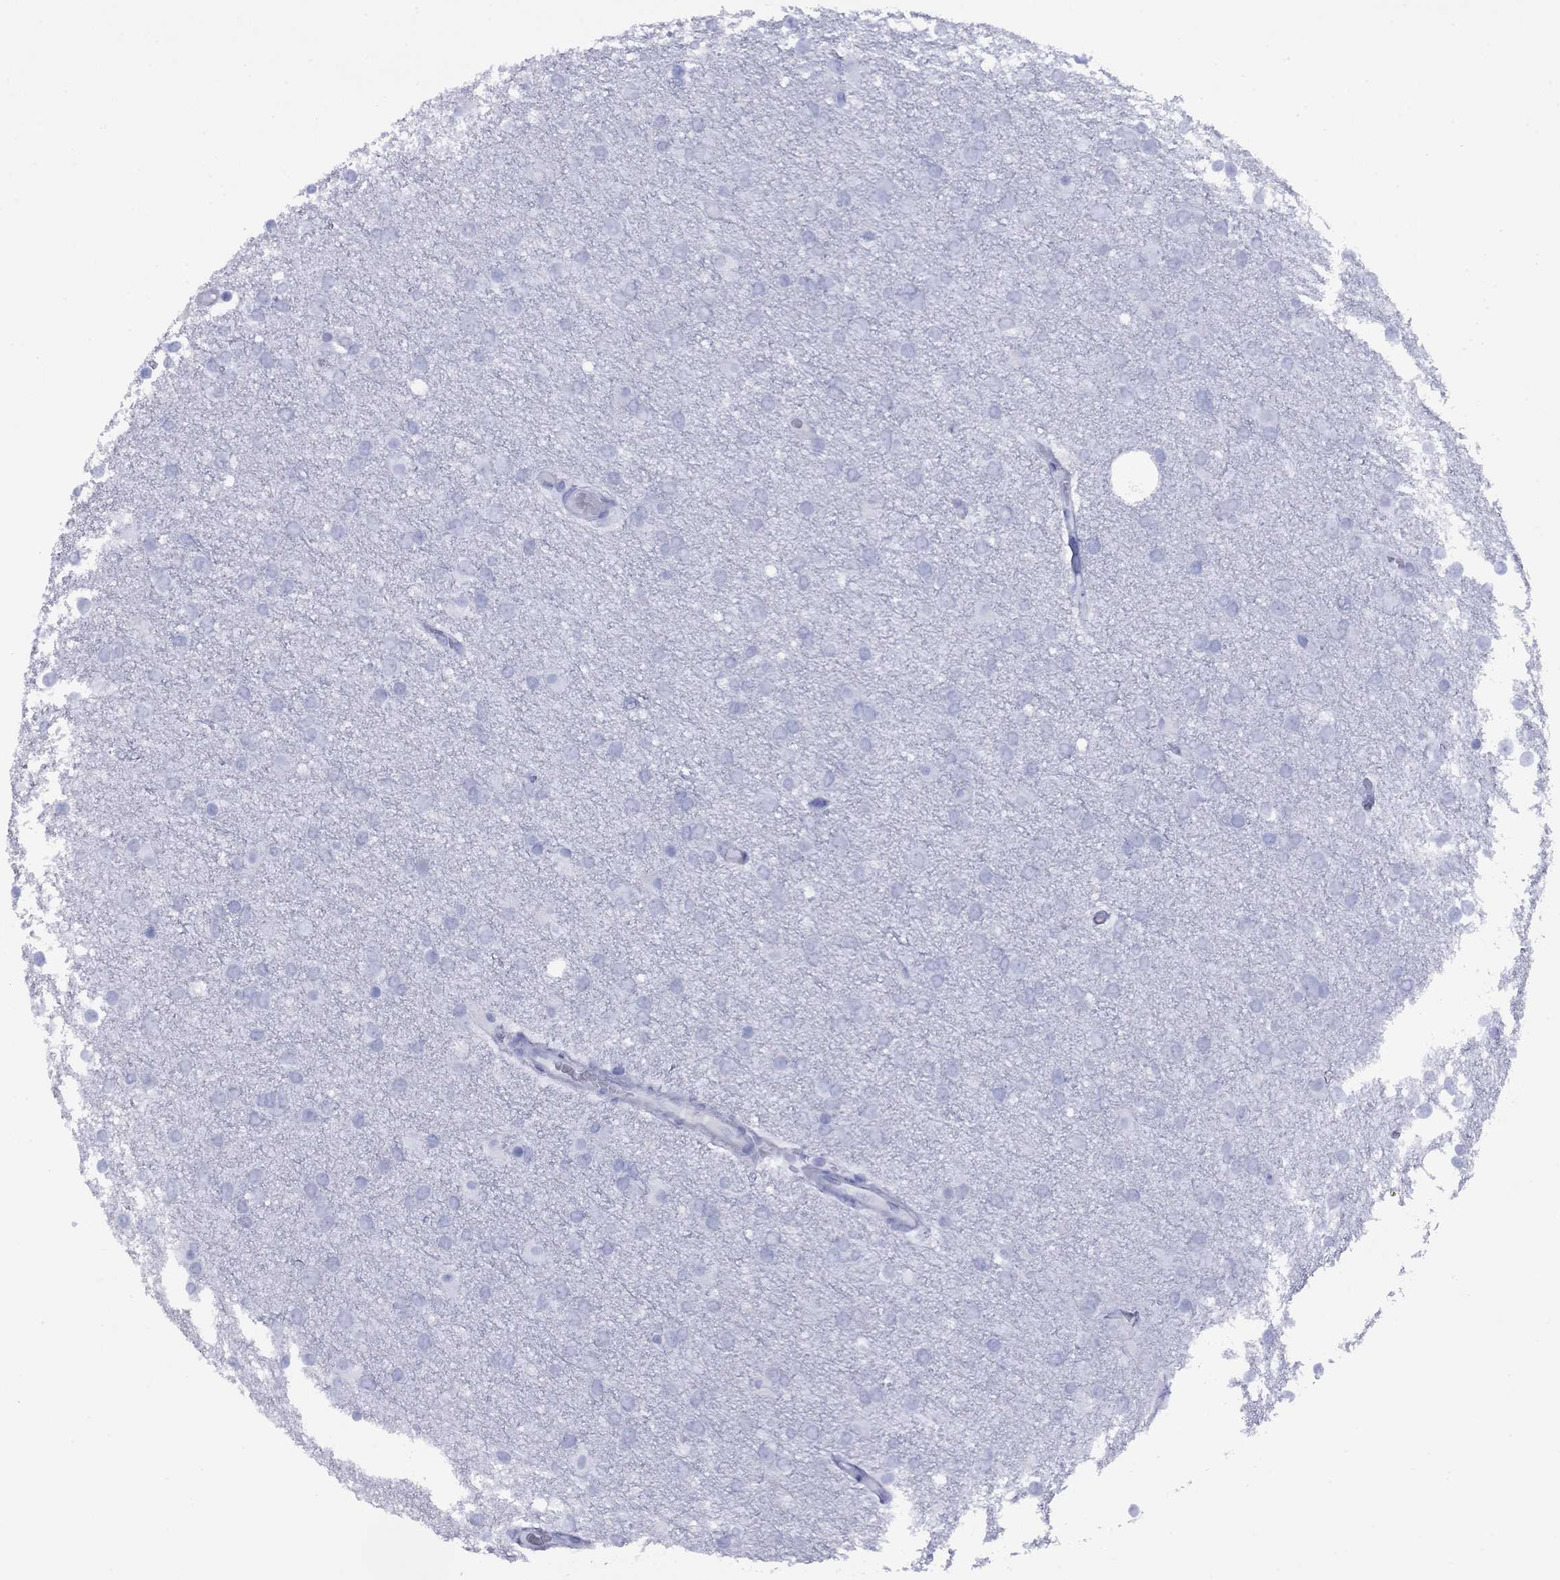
{"staining": {"intensity": "negative", "quantity": "none", "location": "none"}, "tissue": "glioma", "cell_type": "Tumor cells", "image_type": "cancer", "snomed": [{"axis": "morphology", "description": "Glioma, malignant, High grade"}, {"axis": "topography", "description": "Brain"}], "caption": "High magnification brightfield microscopy of high-grade glioma (malignant) stained with DAB (3,3'-diaminobenzidine) (brown) and counterstained with hematoxylin (blue): tumor cells show no significant staining.", "gene": "APOA2", "patient": {"sex": "female", "age": 61}}